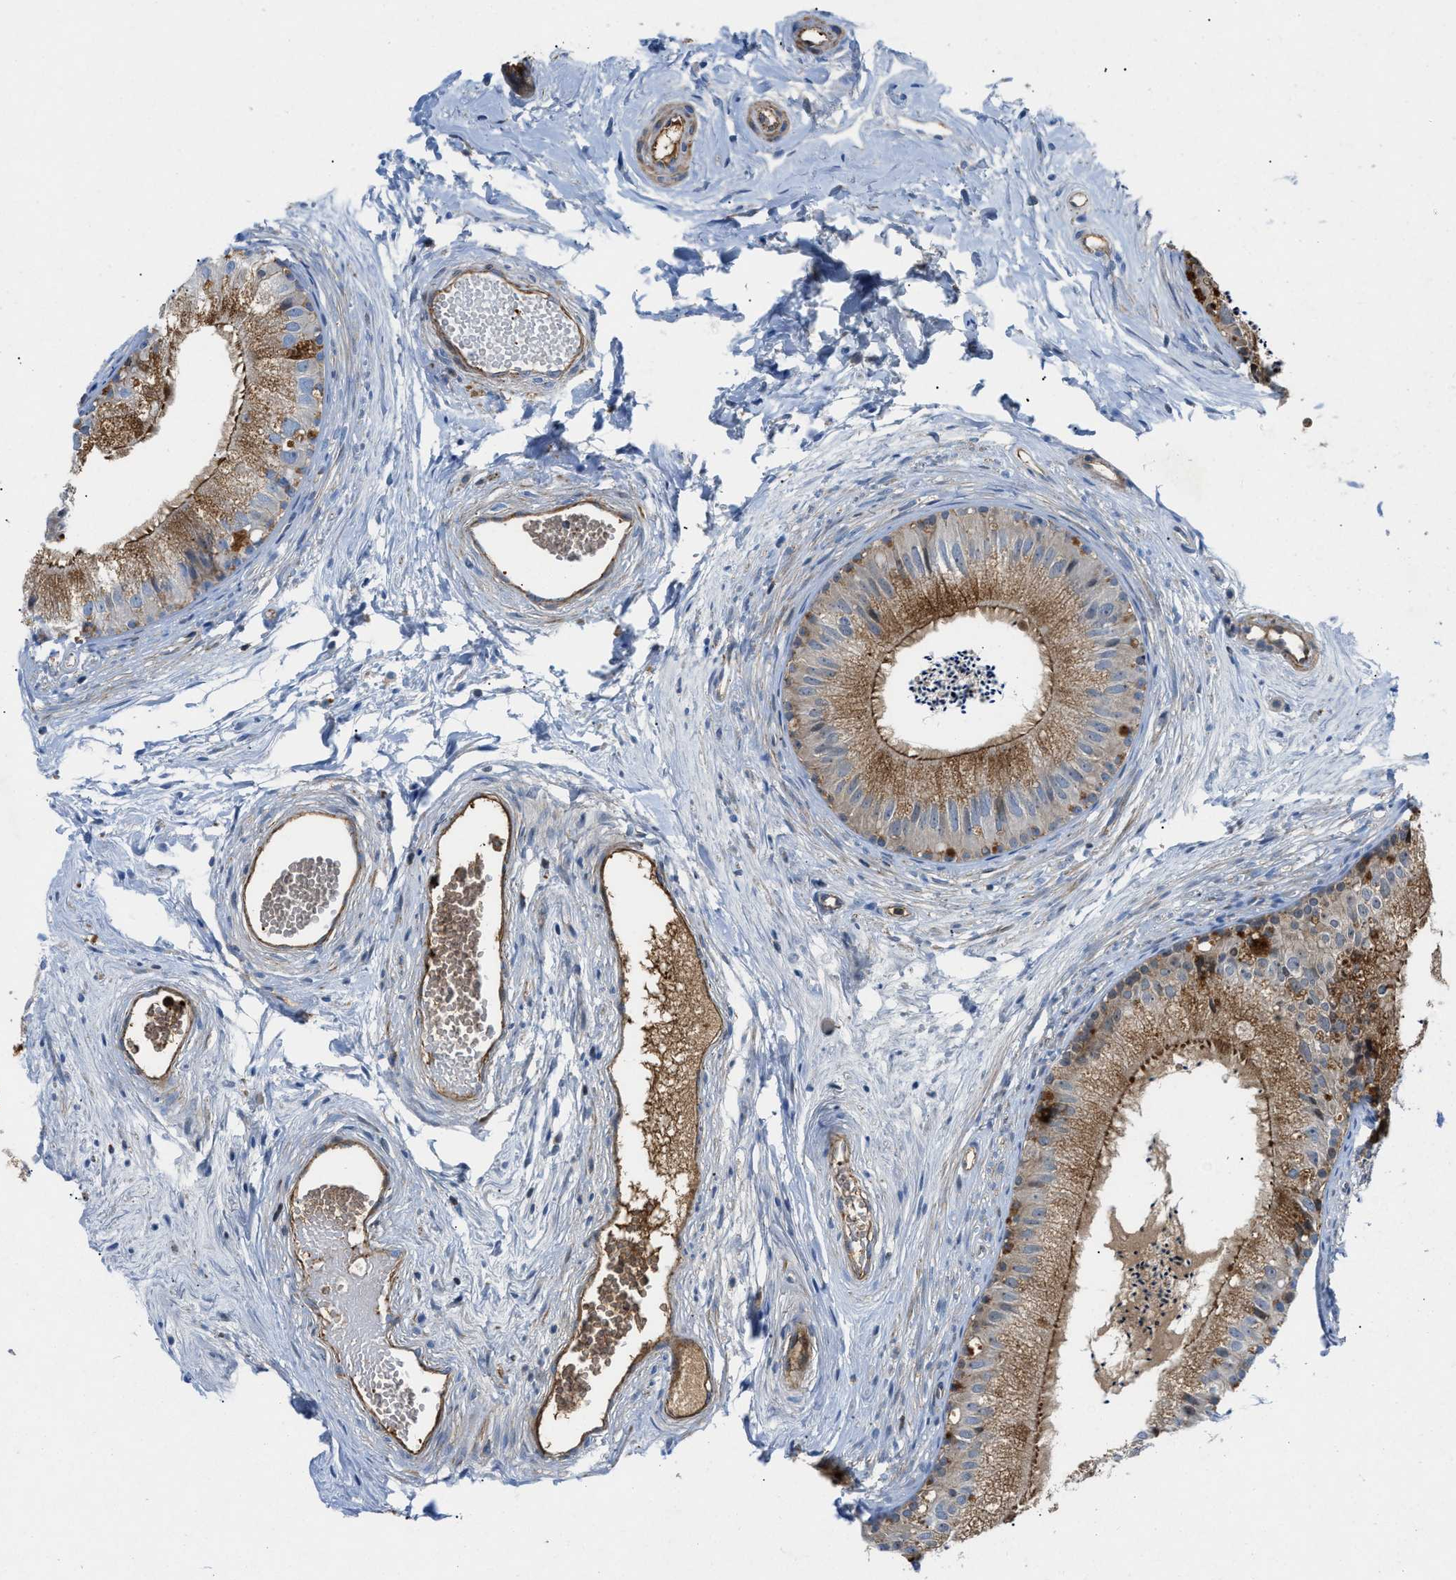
{"staining": {"intensity": "moderate", "quantity": ">75%", "location": "cytoplasmic/membranous"}, "tissue": "epididymis", "cell_type": "Glandular cells", "image_type": "normal", "snomed": [{"axis": "morphology", "description": "Normal tissue, NOS"}, {"axis": "topography", "description": "Epididymis"}], "caption": "Human epididymis stained with a brown dye shows moderate cytoplasmic/membranous positive staining in approximately >75% of glandular cells.", "gene": "ATP6V0D1", "patient": {"sex": "male", "age": 56}}